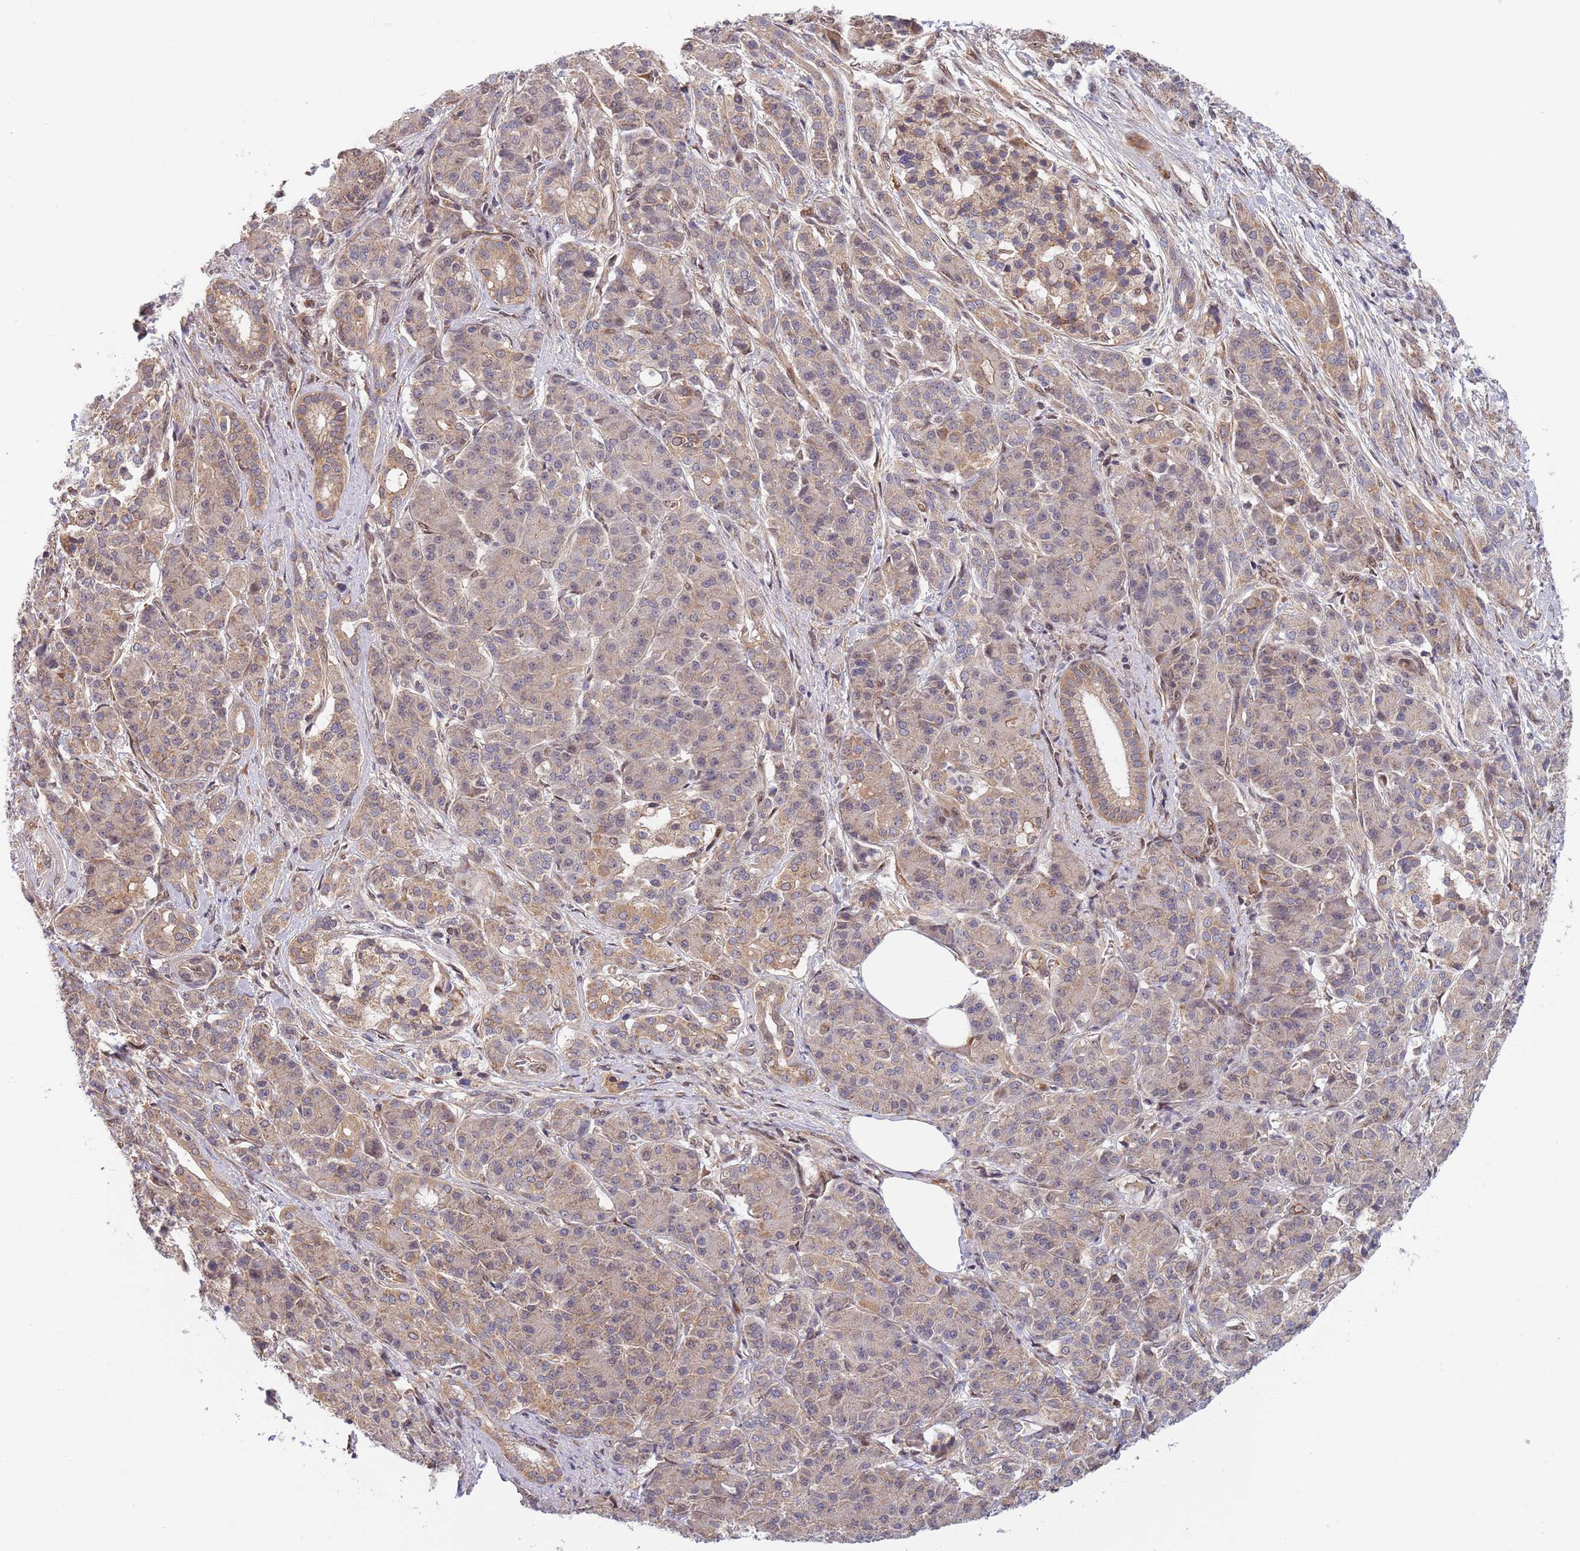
{"staining": {"intensity": "moderate", "quantity": "25%-75%", "location": "cytoplasmic/membranous"}, "tissue": "pancreatic cancer", "cell_type": "Tumor cells", "image_type": "cancer", "snomed": [{"axis": "morphology", "description": "Adenocarcinoma, NOS"}, {"axis": "topography", "description": "Pancreas"}], "caption": "Moderate cytoplasmic/membranous positivity for a protein is present in approximately 25%-75% of tumor cells of pancreatic adenocarcinoma using immunohistochemistry (IHC).", "gene": "TBX10", "patient": {"sex": "male", "age": 57}}